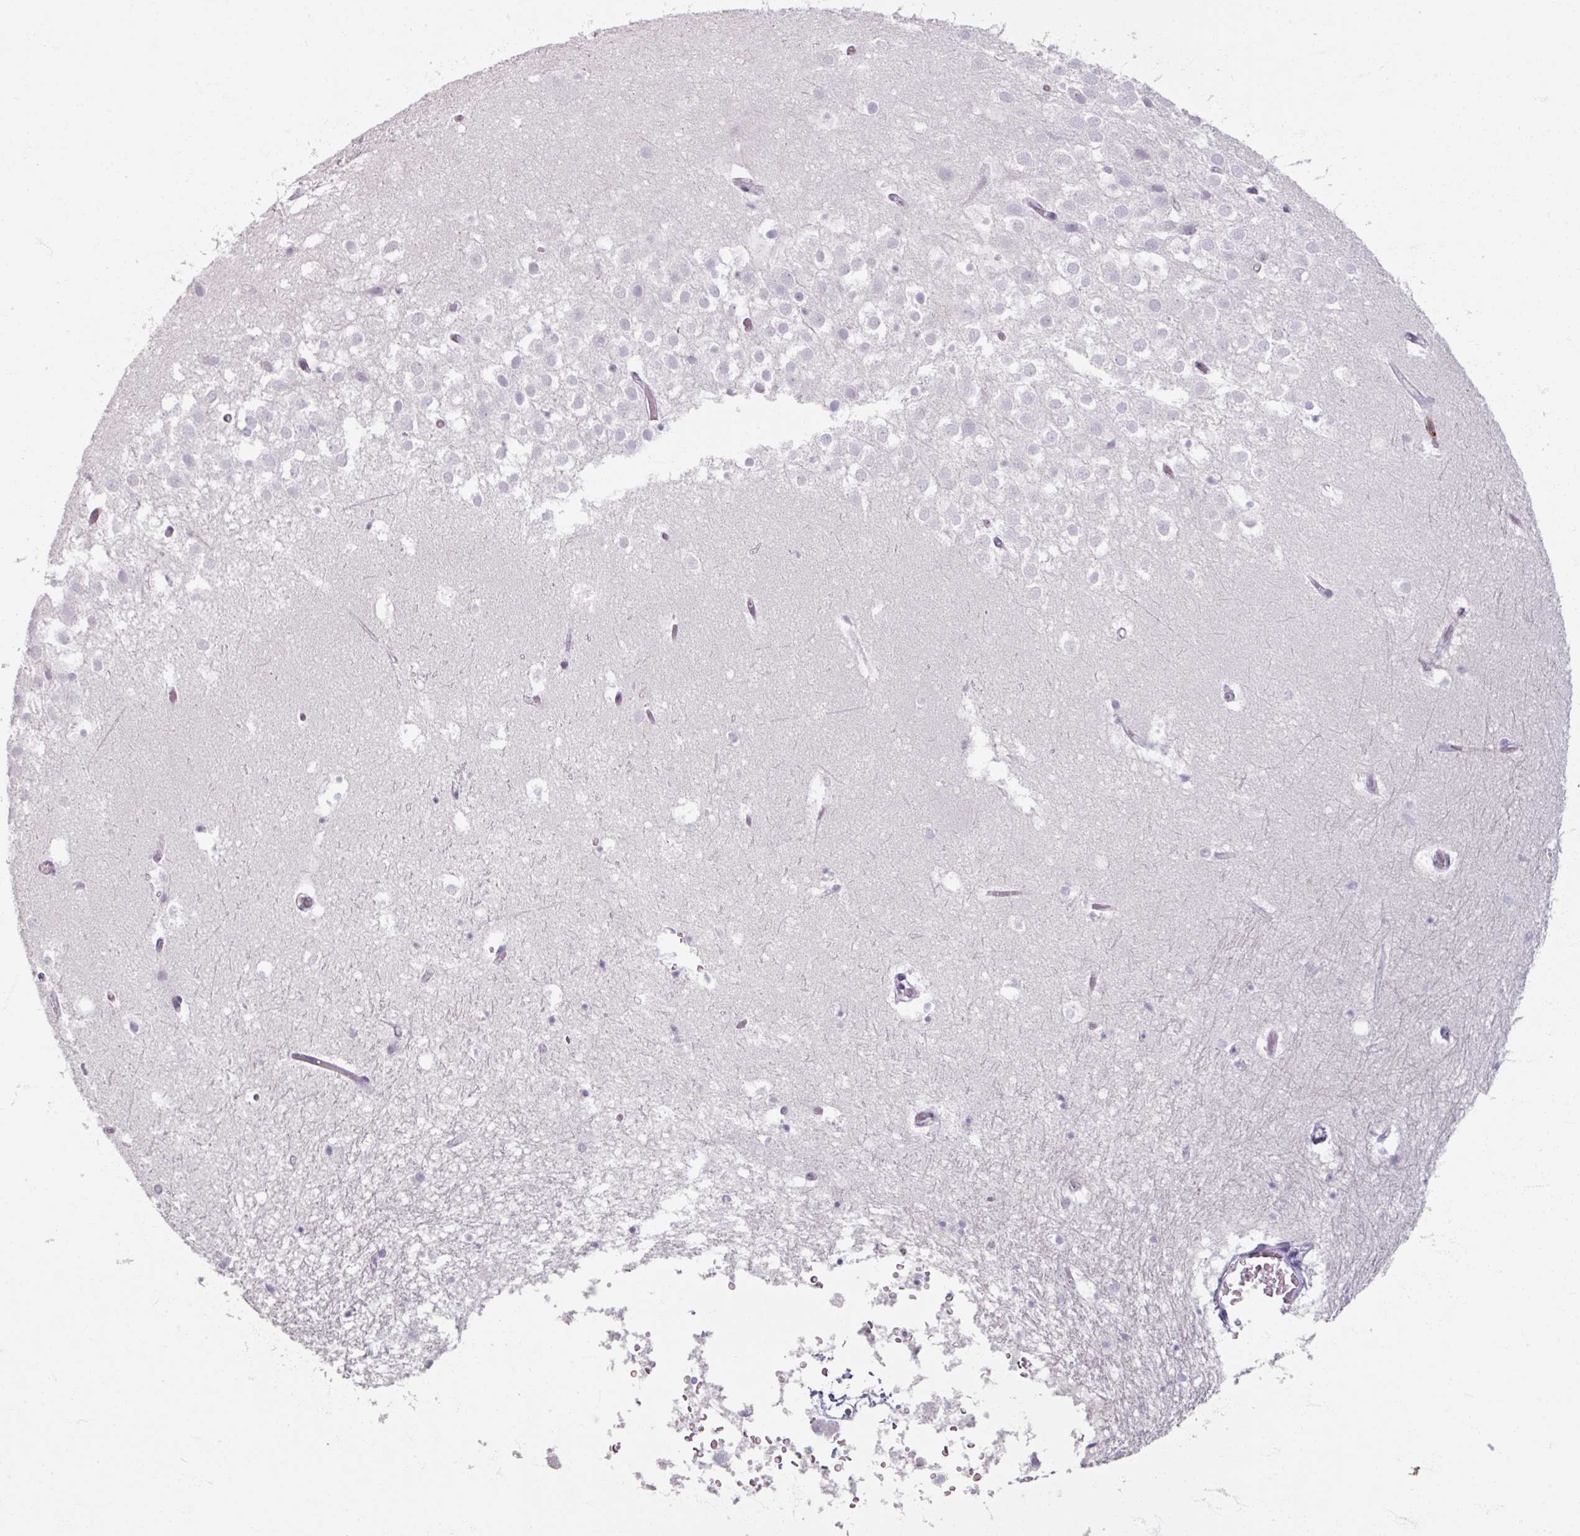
{"staining": {"intensity": "negative", "quantity": "none", "location": "none"}, "tissue": "hippocampus", "cell_type": "Glial cells", "image_type": "normal", "snomed": [{"axis": "morphology", "description": "Normal tissue, NOS"}, {"axis": "topography", "description": "Hippocampus"}], "caption": "IHC histopathology image of normal human hippocampus stained for a protein (brown), which displays no expression in glial cells. Nuclei are stained in blue.", "gene": "PTPRC", "patient": {"sex": "female", "age": 52}}